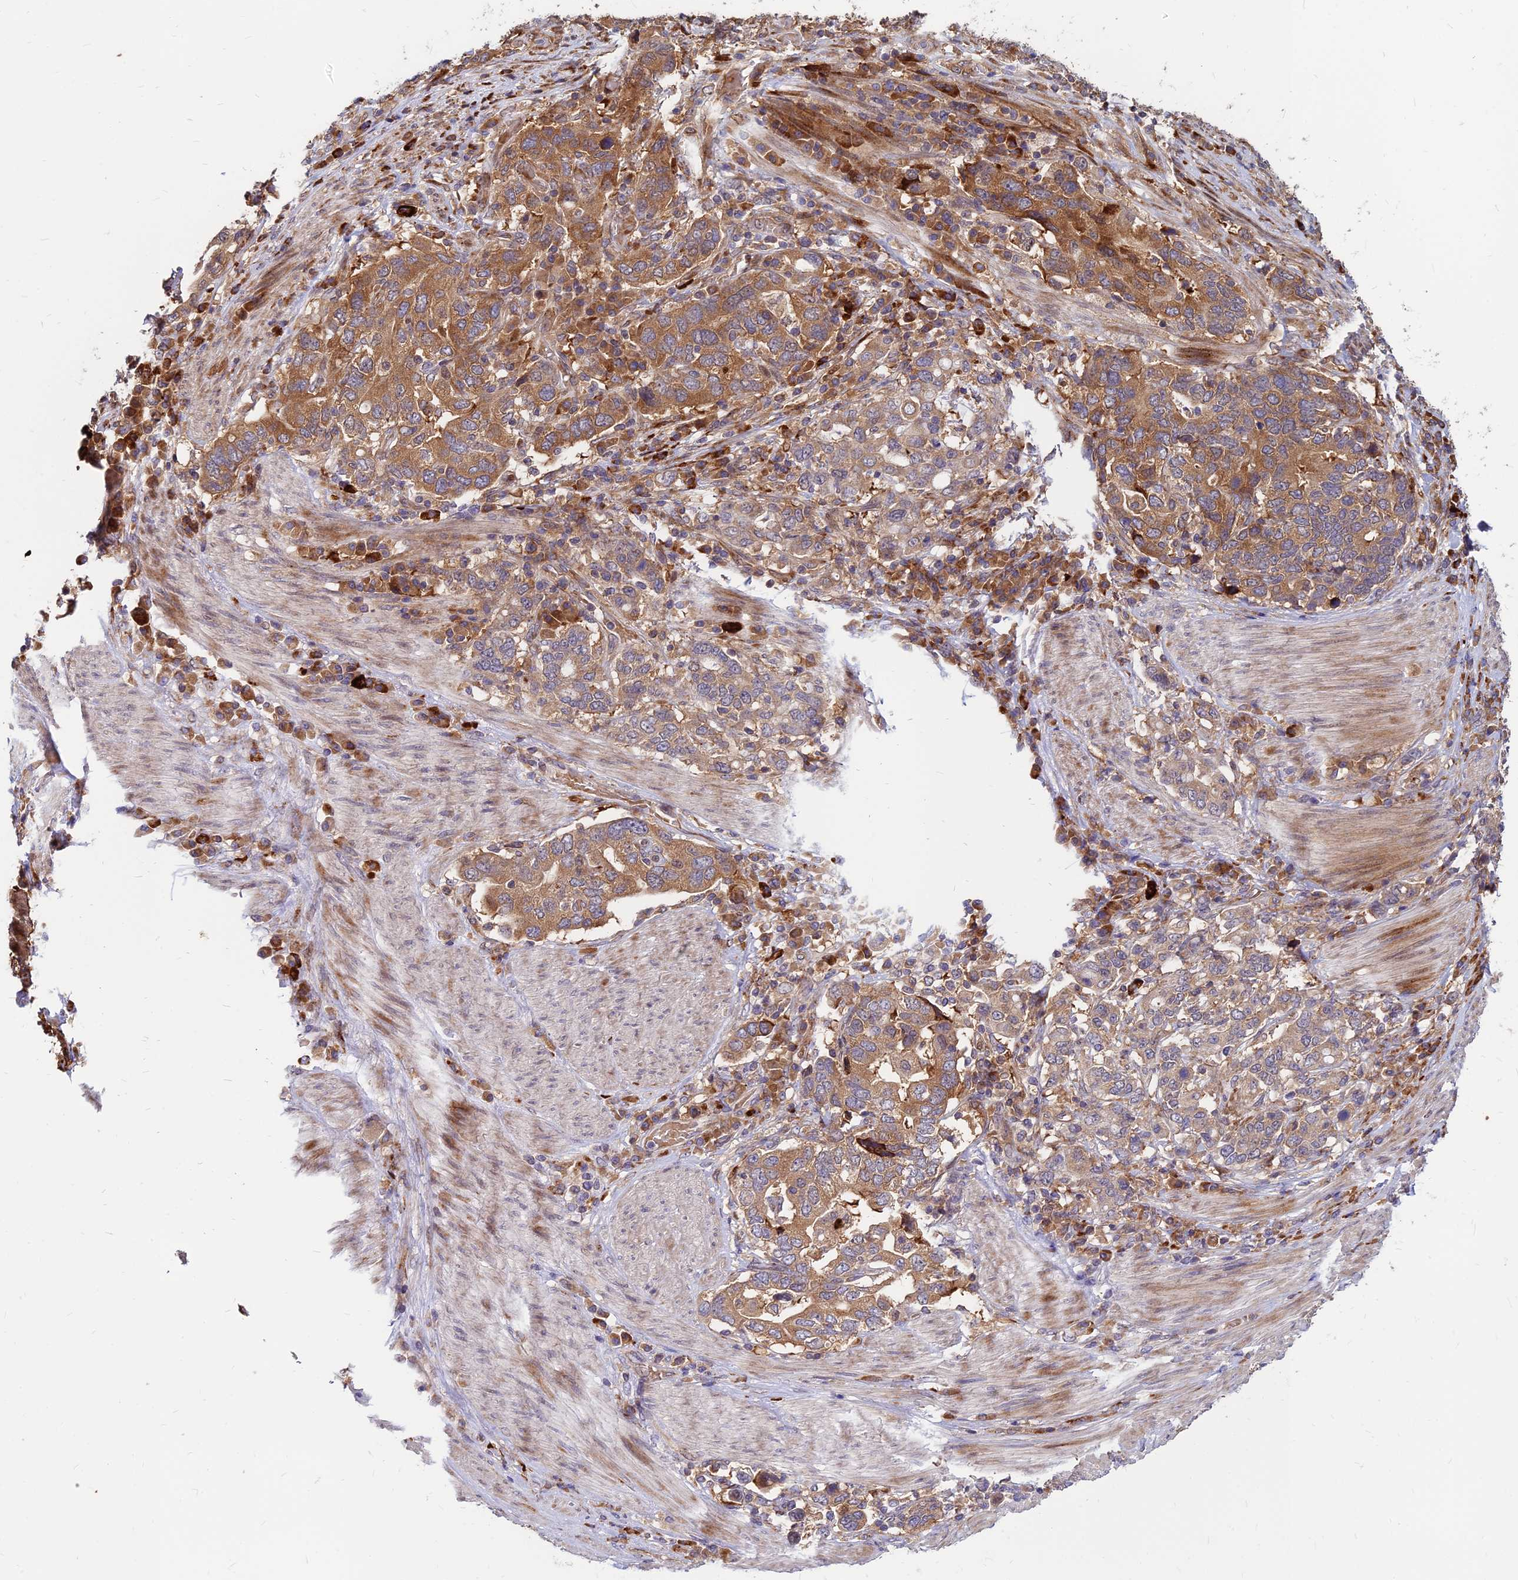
{"staining": {"intensity": "moderate", "quantity": ">75%", "location": "cytoplasmic/membranous"}, "tissue": "stomach cancer", "cell_type": "Tumor cells", "image_type": "cancer", "snomed": [{"axis": "morphology", "description": "Adenocarcinoma, NOS"}, {"axis": "topography", "description": "Stomach, upper"}, {"axis": "topography", "description": "Stomach"}], "caption": "Protein analysis of stomach cancer (adenocarcinoma) tissue exhibits moderate cytoplasmic/membranous expression in about >75% of tumor cells. (IHC, brightfield microscopy, high magnification).", "gene": "CCT6B", "patient": {"sex": "male", "age": 62}}